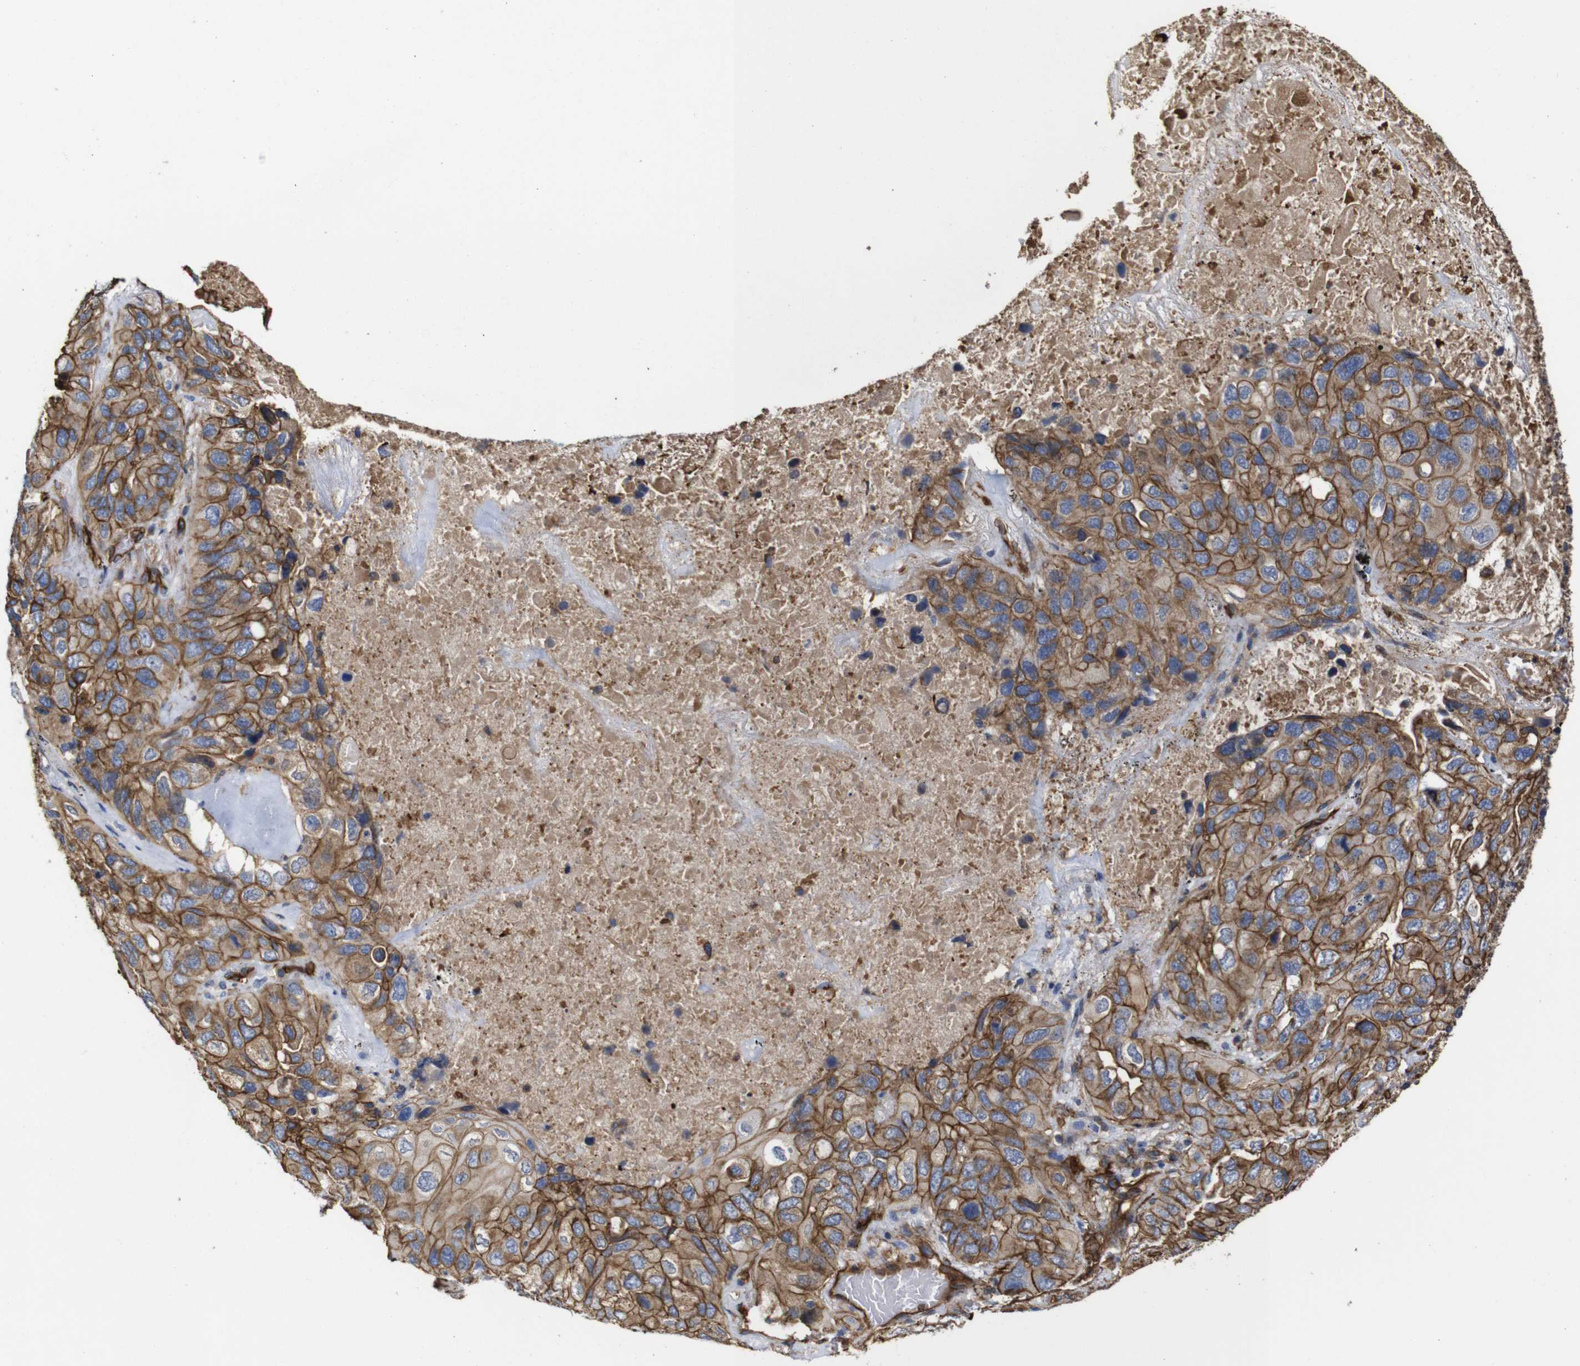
{"staining": {"intensity": "moderate", "quantity": ">75%", "location": "cytoplasmic/membranous"}, "tissue": "lung cancer", "cell_type": "Tumor cells", "image_type": "cancer", "snomed": [{"axis": "morphology", "description": "Squamous cell carcinoma, NOS"}, {"axis": "topography", "description": "Lung"}], "caption": "Immunohistochemistry (IHC) staining of squamous cell carcinoma (lung), which shows medium levels of moderate cytoplasmic/membranous positivity in approximately >75% of tumor cells indicating moderate cytoplasmic/membranous protein staining. The staining was performed using DAB (brown) for protein detection and nuclei were counterstained in hematoxylin (blue).", "gene": "SPTBN1", "patient": {"sex": "female", "age": 73}}